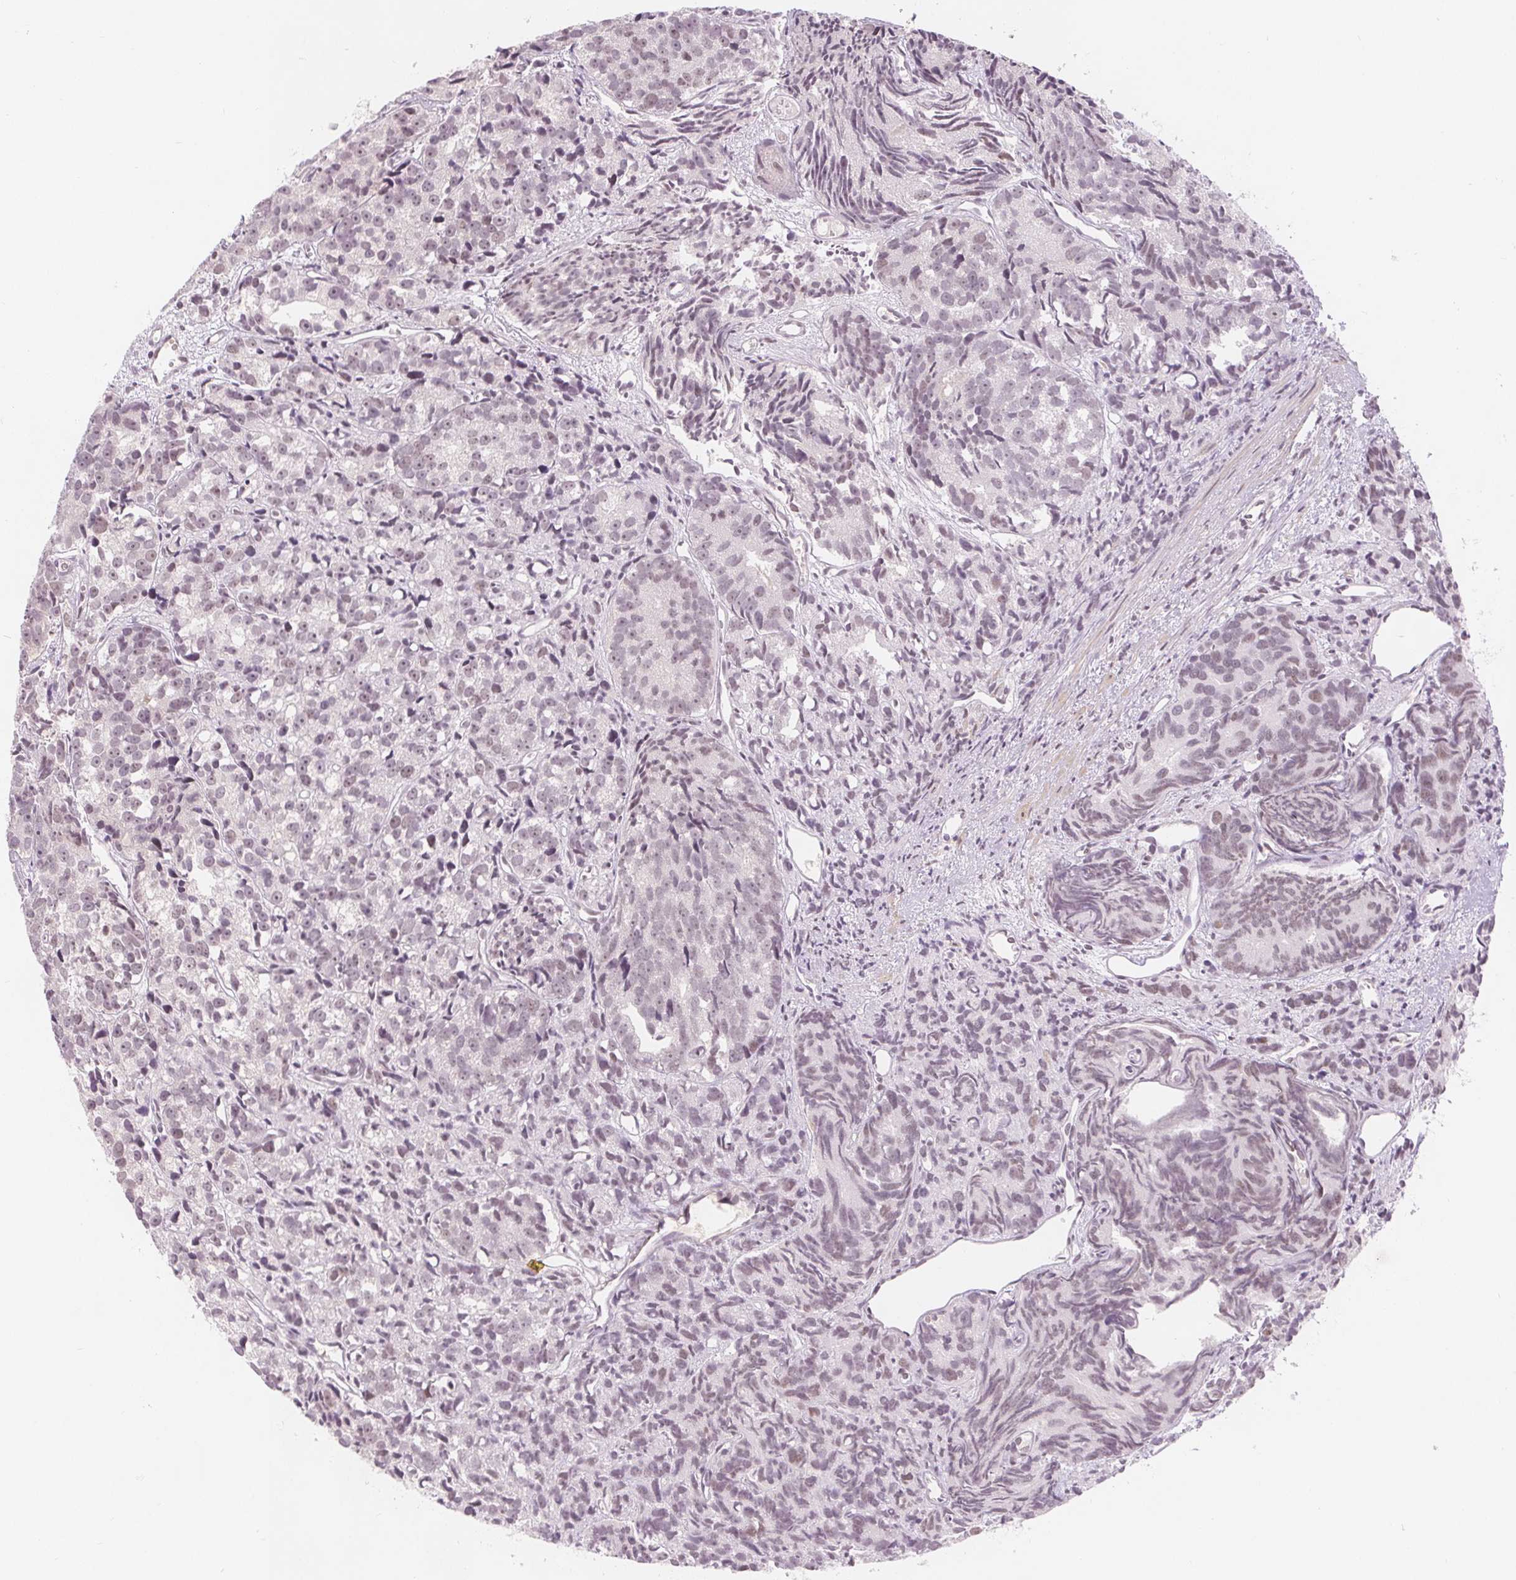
{"staining": {"intensity": "weak", "quantity": "25%-75%", "location": "nuclear"}, "tissue": "prostate cancer", "cell_type": "Tumor cells", "image_type": "cancer", "snomed": [{"axis": "morphology", "description": "Adenocarcinoma, High grade"}, {"axis": "topography", "description": "Prostate"}], "caption": "Immunohistochemistry (IHC) (DAB) staining of adenocarcinoma (high-grade) (prostate) exhibits weak nuclear protein positivity in about 25%-75% of tumor cells. (Brightfield microscopy of DAB IHC at high magnification).", "gene": "DEK", "patient": {"sex": "male", "age": 77}}